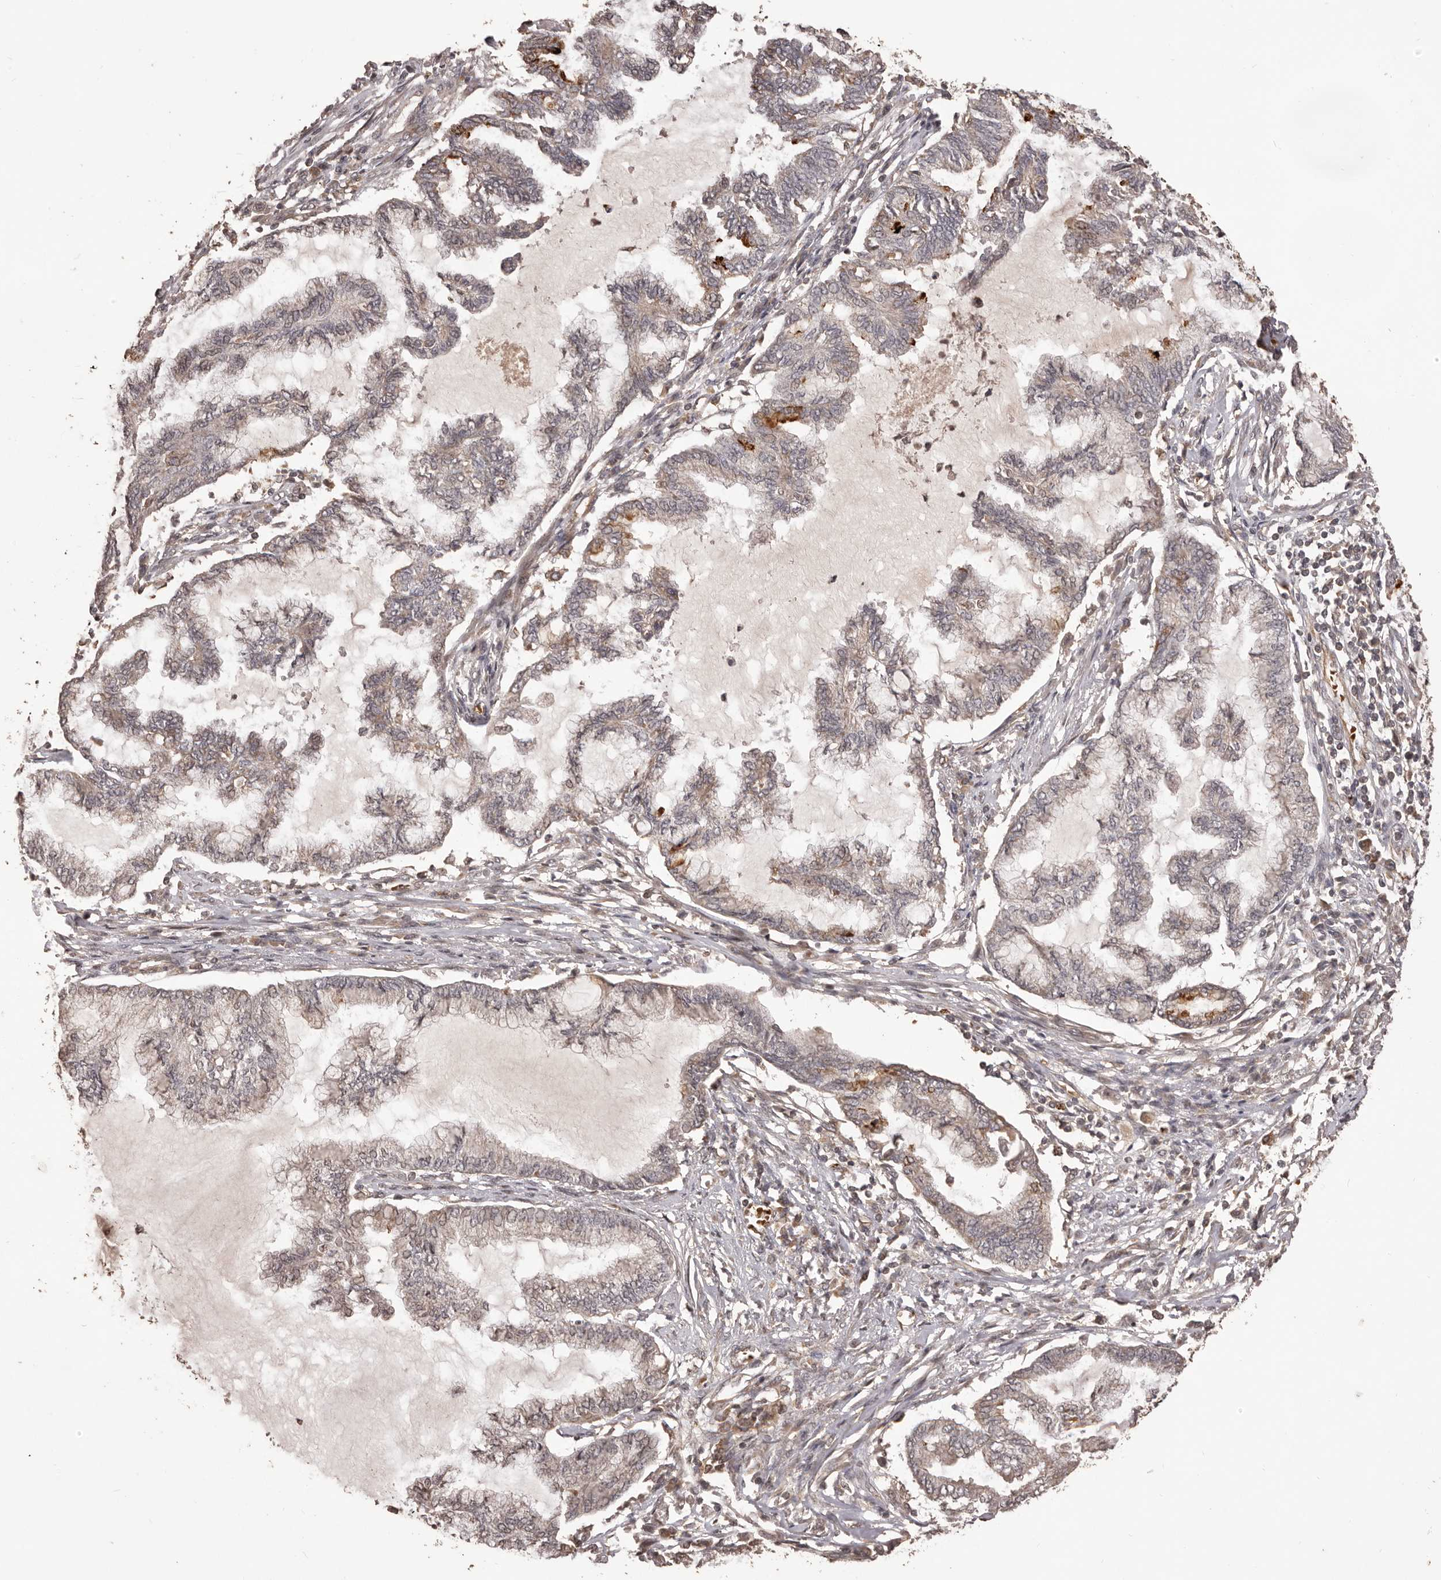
{"staining": {"intensity": "strong", "quantity": "<25%", "location": "cytoplasmic/membranous"}, "tissue": "endometrial cancer", "cell_type": "Tumor cells", "image_type": "cancer", "snomed": [{"axis": "morphology", "description": "Adenocarcinoma, NOS"}, {"axis": "topography", "description": "Endometrium"}], "caption": "Approximately <25% of tumor cells in endometrial adenocarcinoma show strong cytoplasmic/membranous protein expression as visualized by brown immunohistochemical staining.", "gene": "QRSL1", "patient": {"sex": "female", "age": 86}}